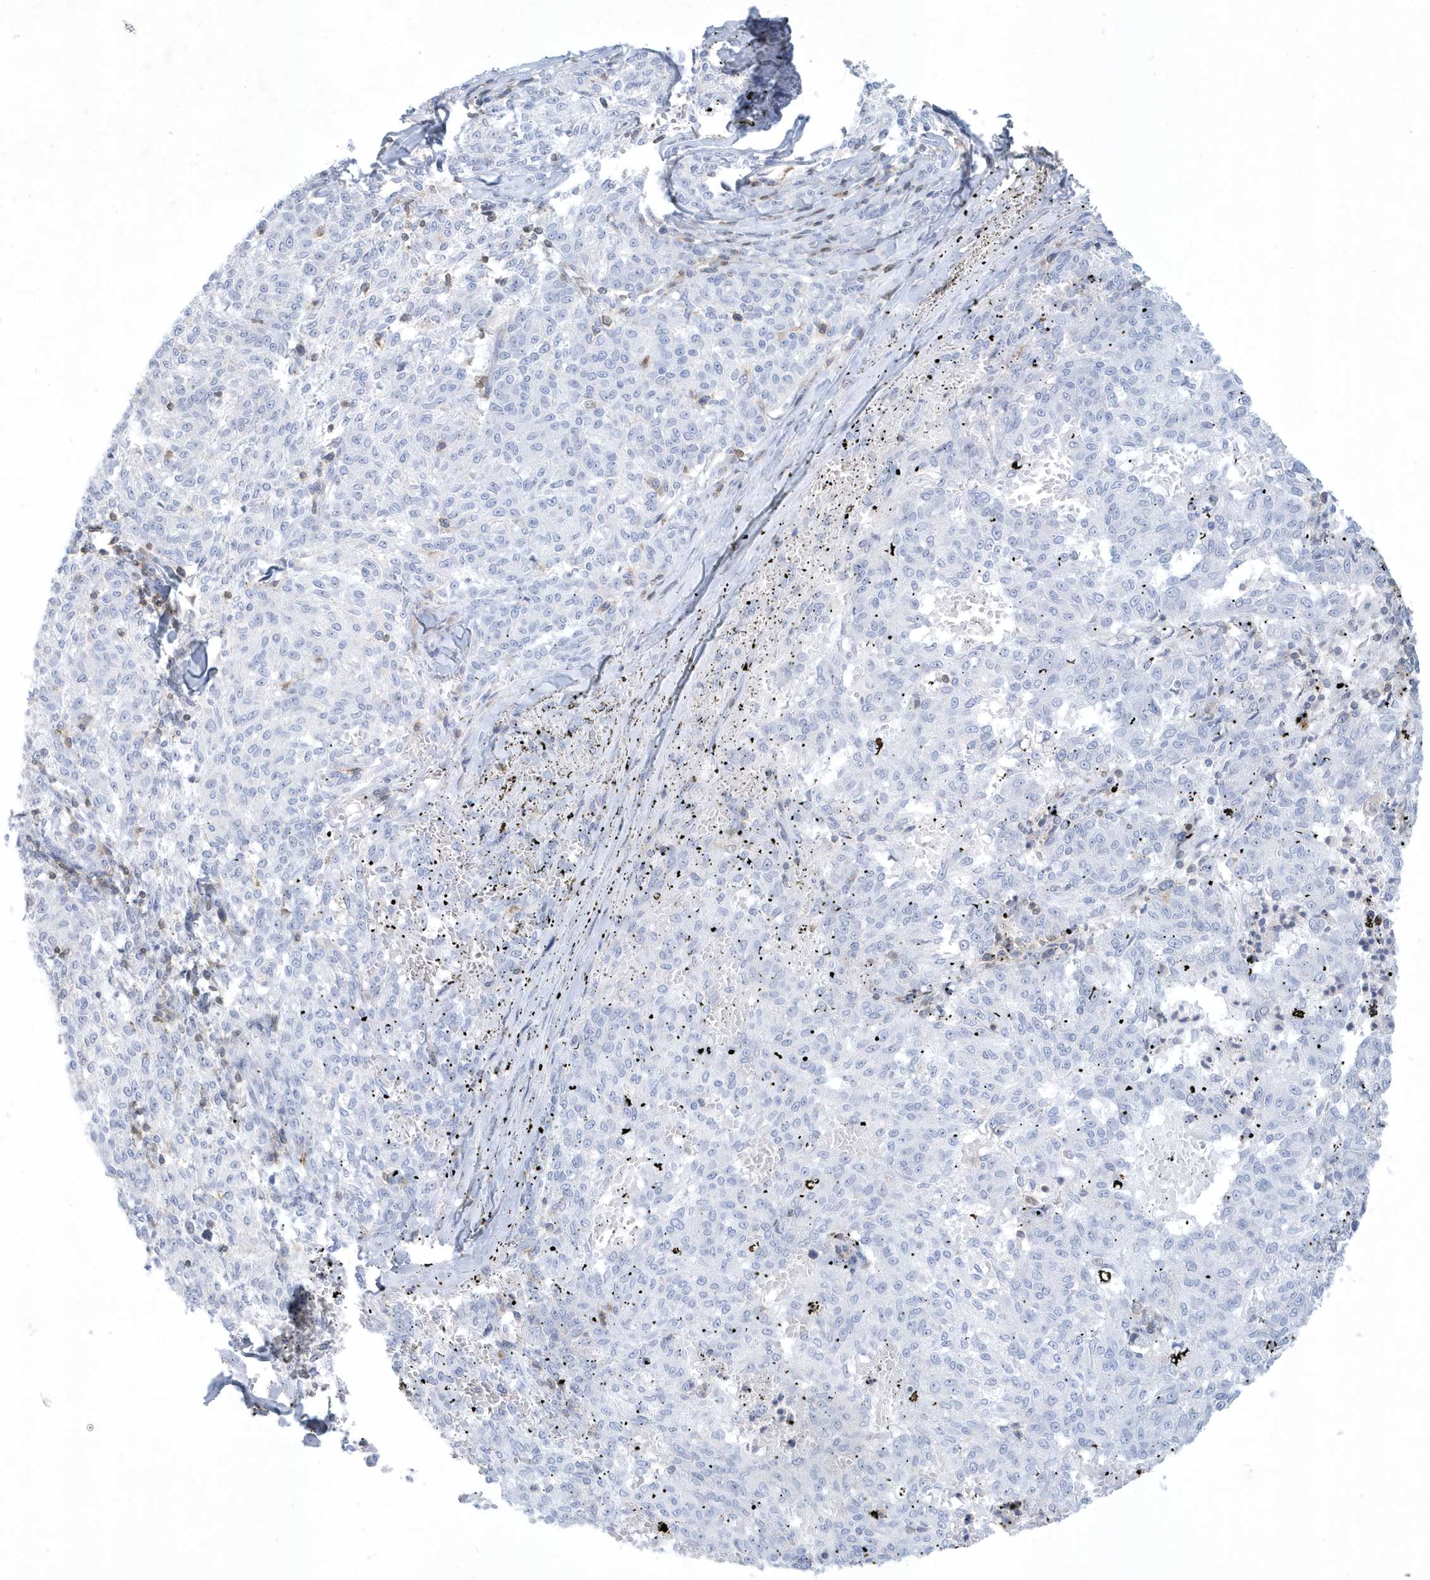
{"staining": {"intensity": "negative", "quantity": "none", "location": "none"}, "tissue": "melanoma", "cell_type": "Tumor cells", "image_type": "cancer", "snomed": [{"axis": "morphology", "description": "Malignant melanoma, NOS"}, {"axis": "topography", "description": "Skin"}], "caption": "Protein analysis of melanoma exhibits no significant expression in tumor cells.", "gene": "PSD4", "patient": {"sex": "female", "age": 72}}